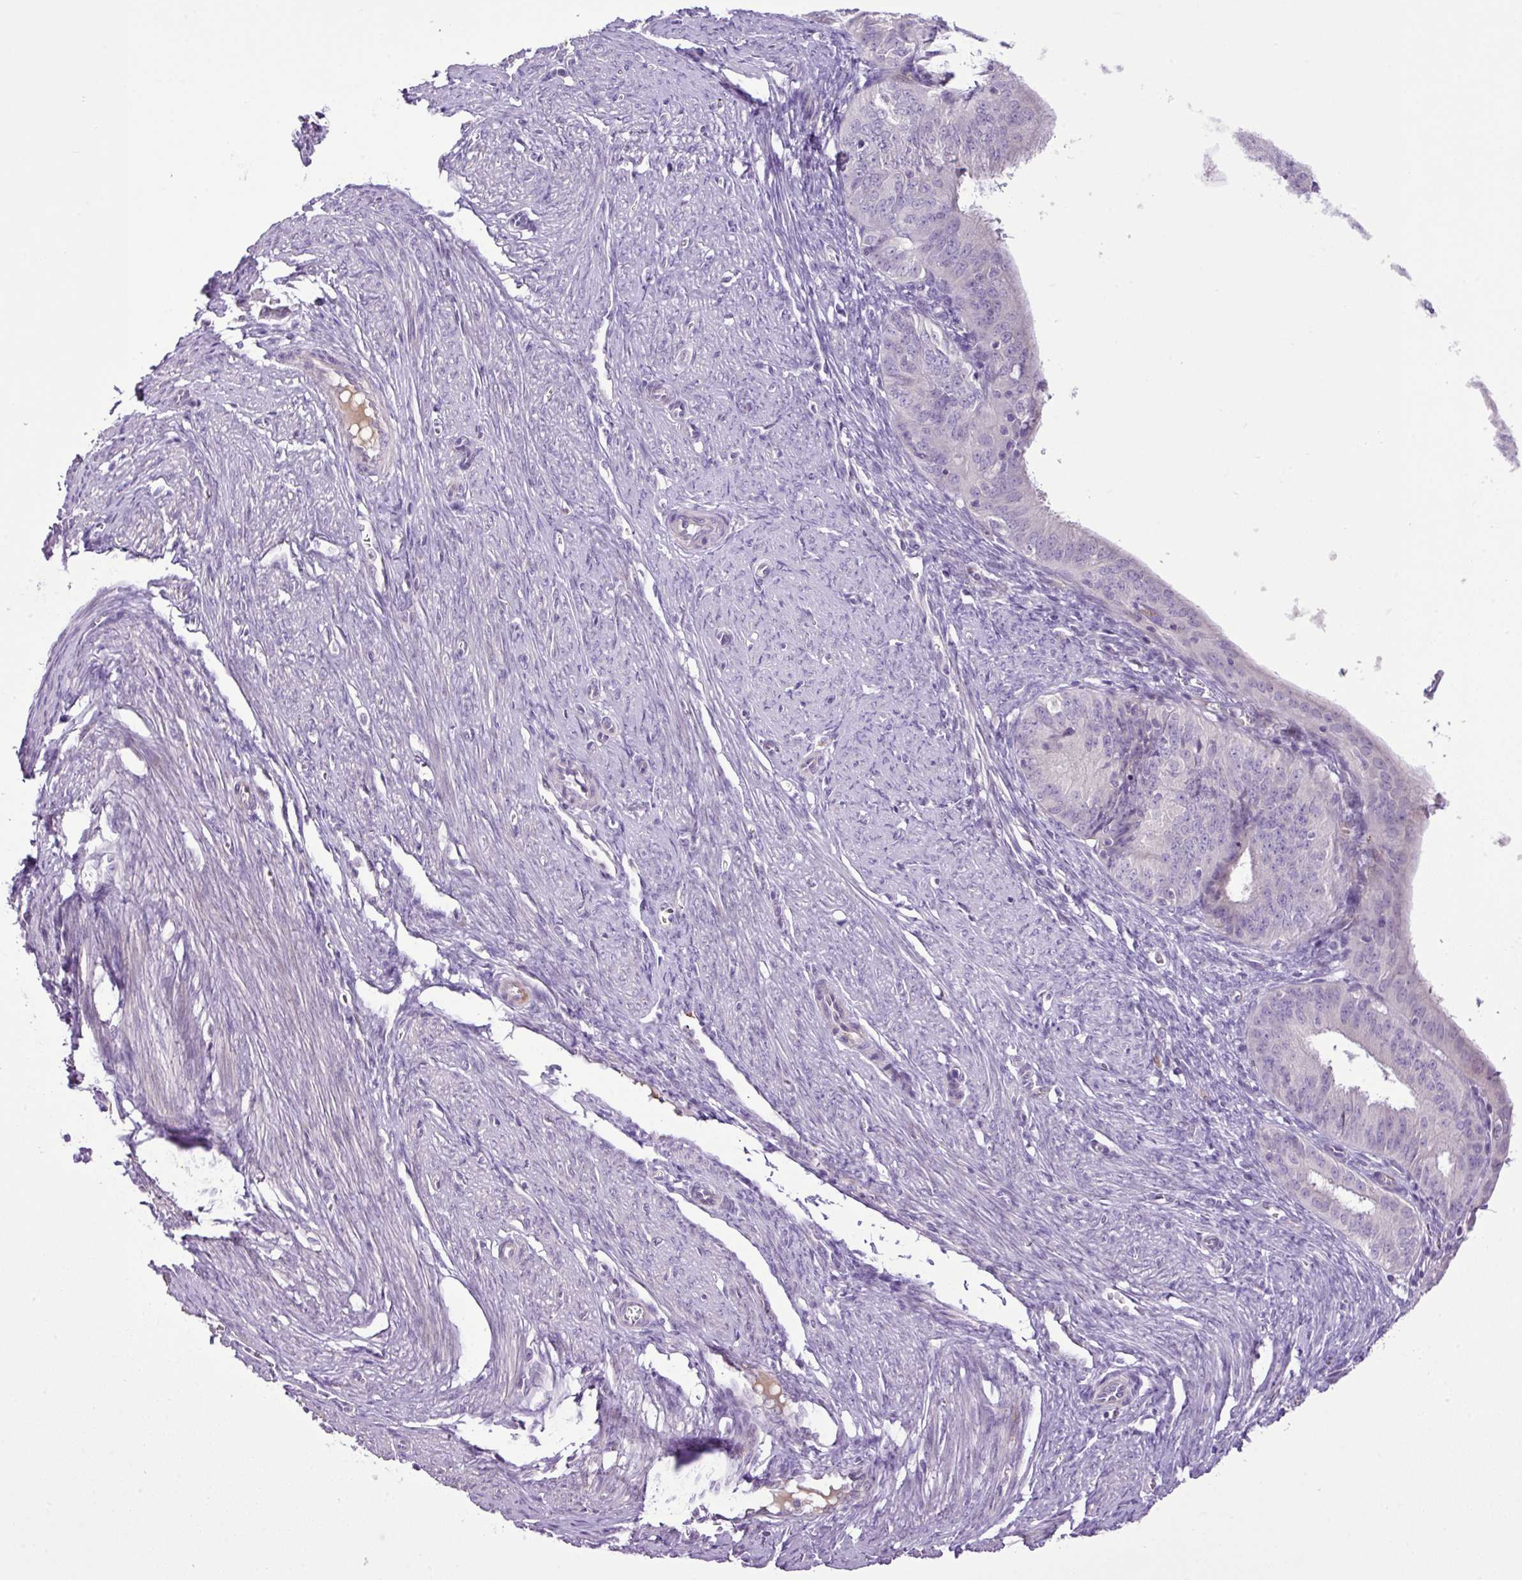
{"staining": {"intensity": "negative", "quantity": "none", "location": "none"}, "tissue": "endometrial cancer", "cell_type": "Tumor cells", "image_type": "cancer", "snomed": [{"axis": "morphology", "description": "Adenocarcinoma, NOS"}, {"axis": "topography", "description": "Endometrium"}], "caption": "The immunohistochemistry histopathology image has no significant expression in tumor cells of endometrial adenocarcinoma tissue.", "gene": "DNAJB13", "patient": {"sex": "female", "age": 51}}